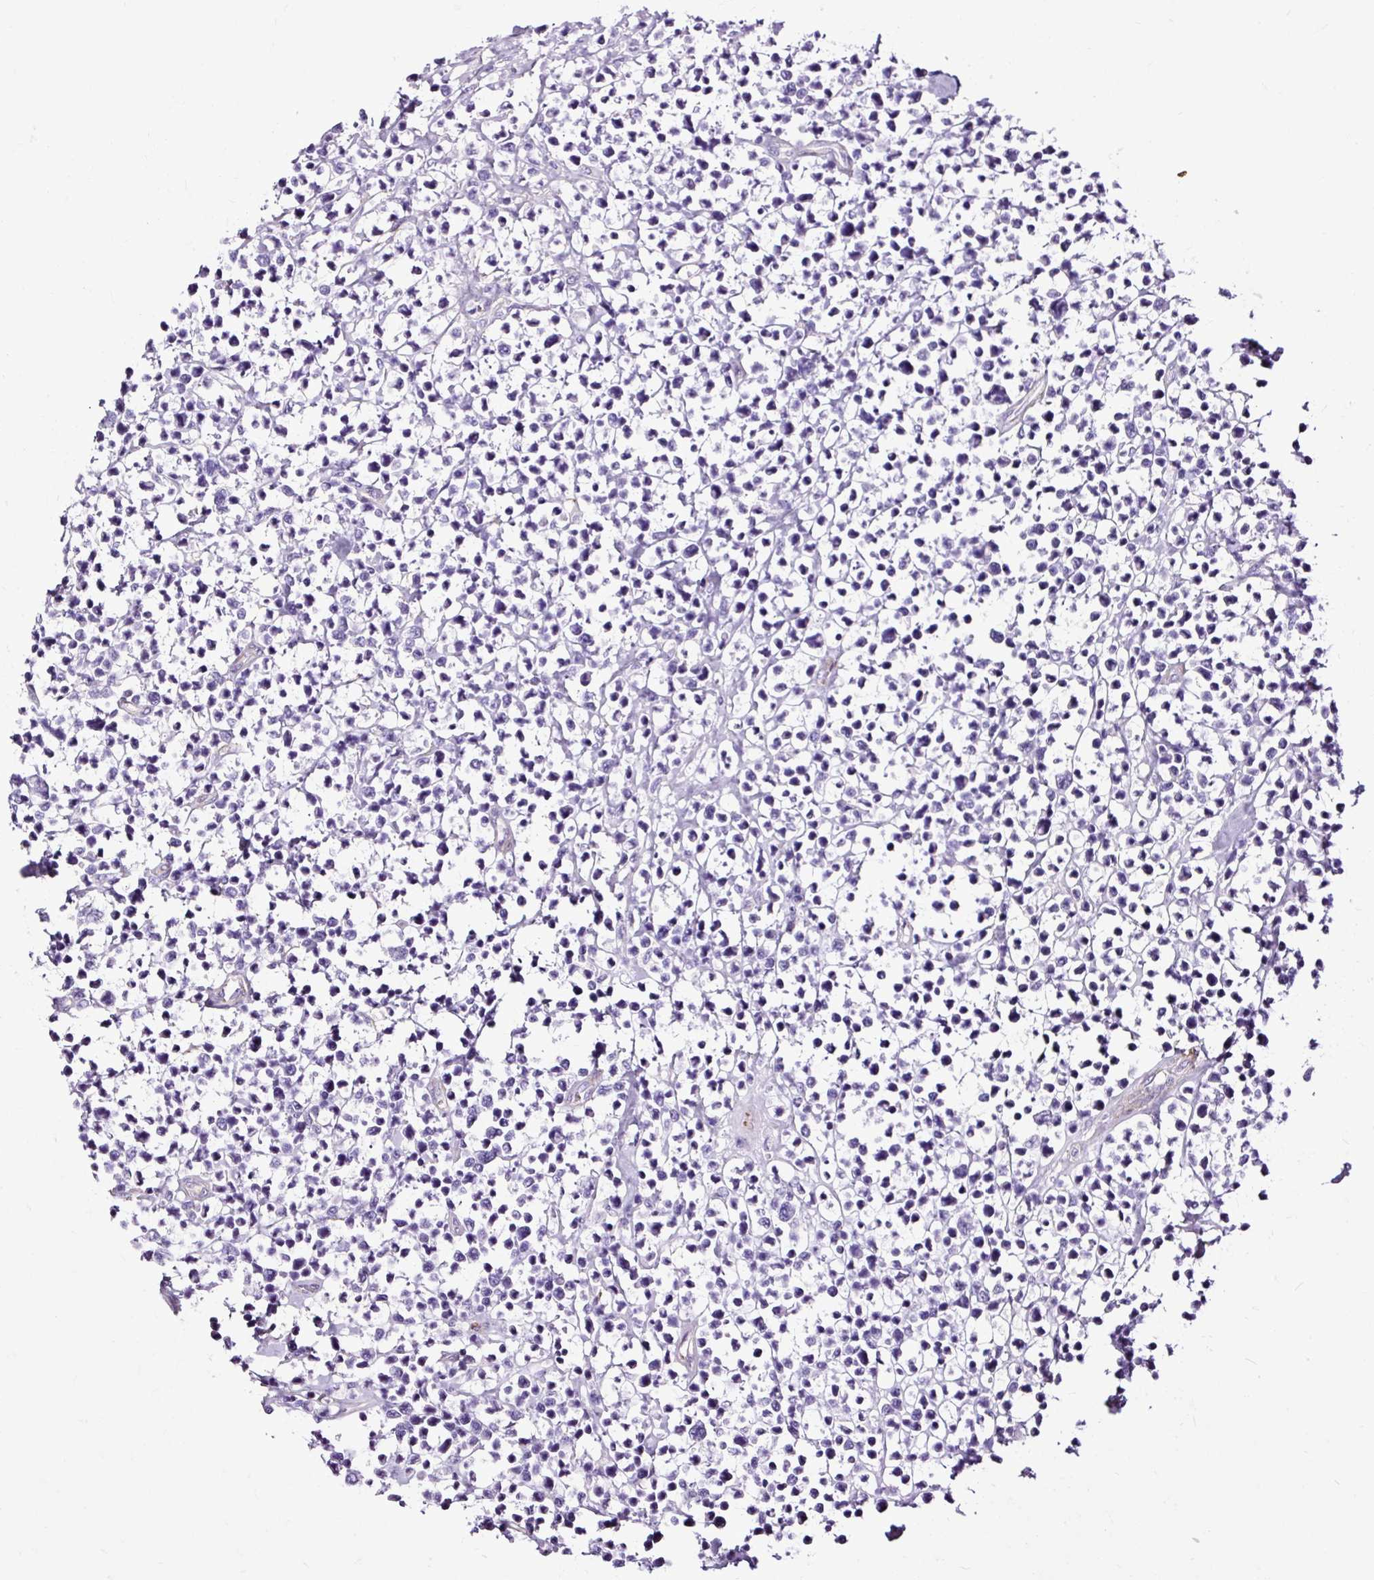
{"staining": {"intensity": "negative", "quantity": "none", "location": "none"}, "tissue": "lymphoma", "cell_type": "Tumor cells", "image_type": "cancer", "snomed": [{"axis": "morphology", "description": "Malignant lymphoma, non-Hodgkin's type, Low grade"}, {"axis": "topography", "description": "Lymph node"}], "caption": "Protein analysis of lymphoma exhibits no significant staining in tumor cells. (Stains: DAB immunohistochemistry with hematoxylin counter stain, Microscopy: brightfield microscopy at high magnification).", "gene": "SLC7A8", "patient": {"sex": "male", "age": 60}}